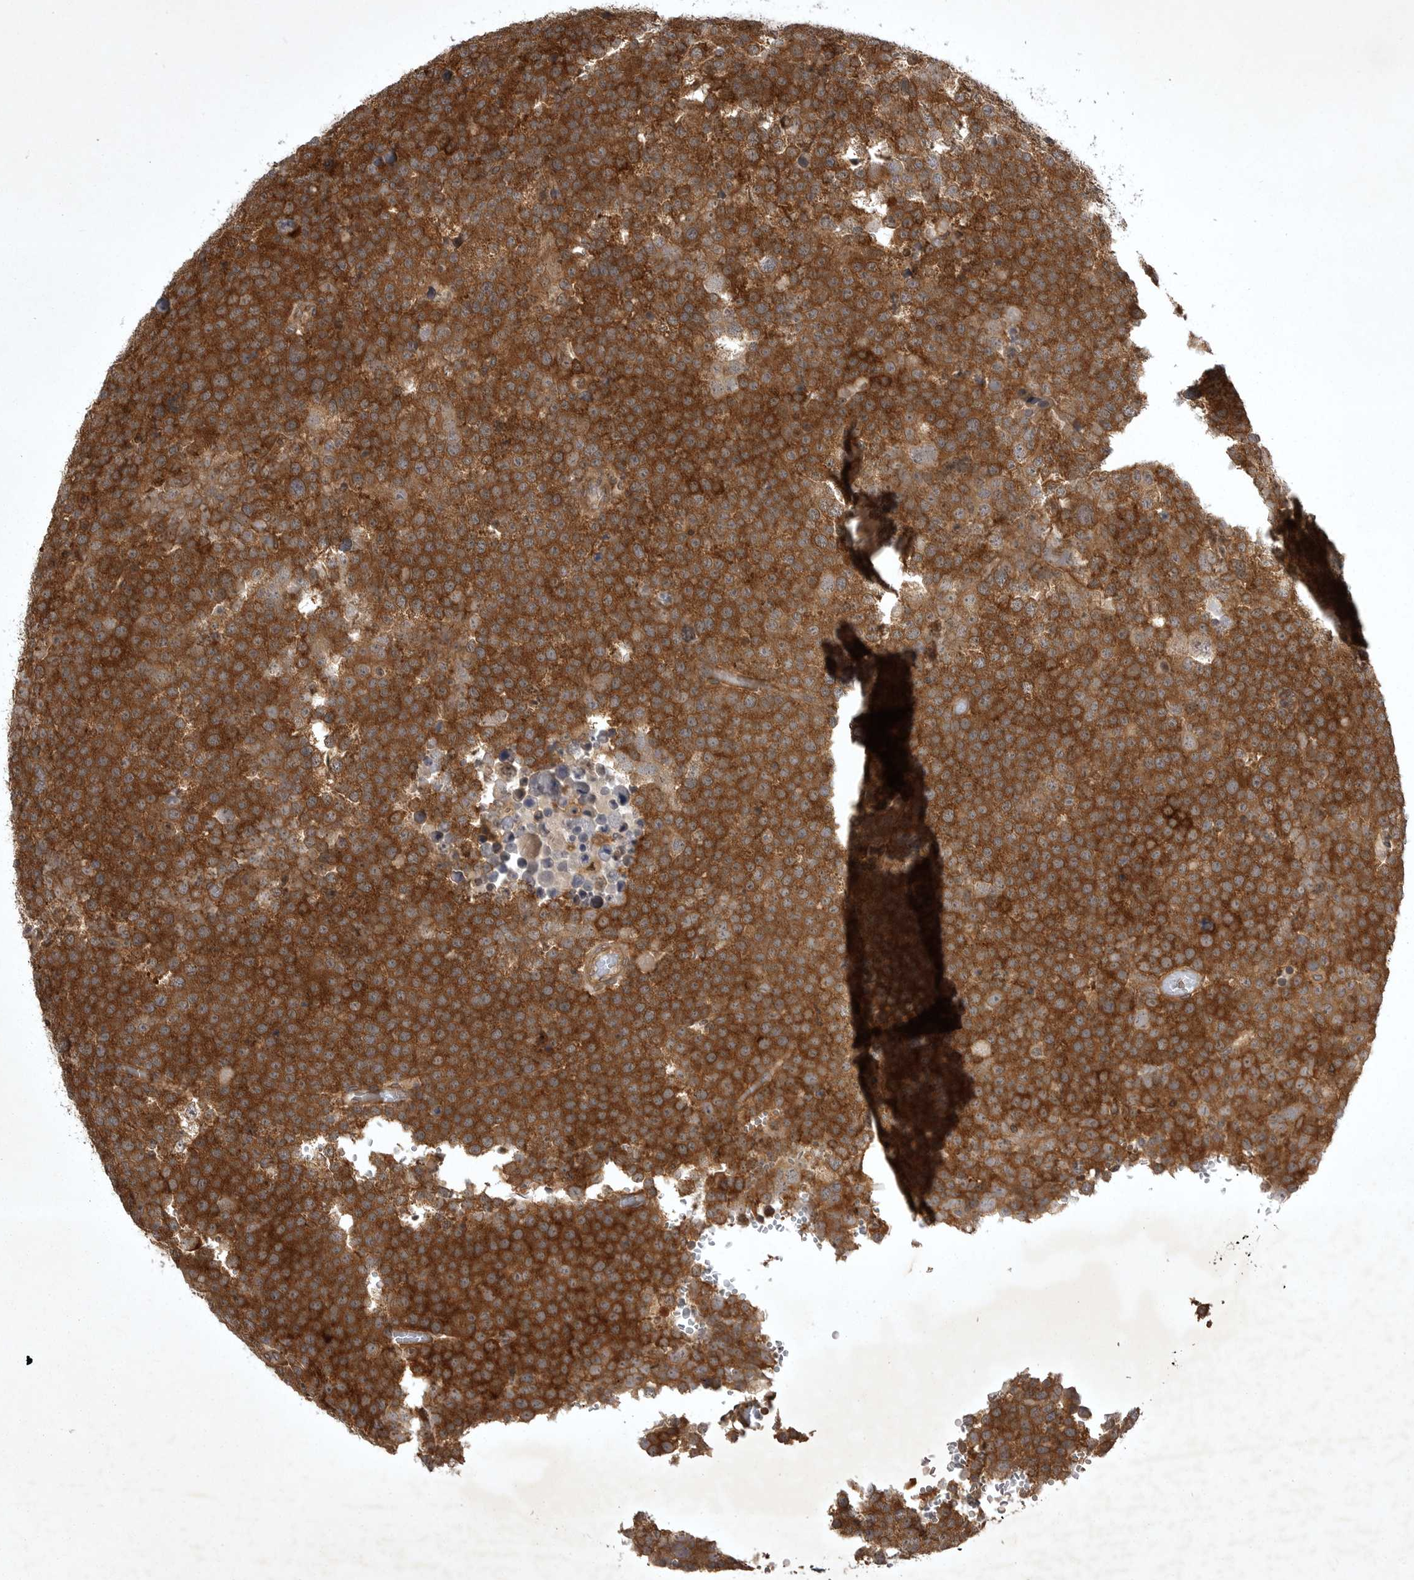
{"staining": {"intensity": "strong", "quantity": ">75%", "location": "cytoplasmic/membranous"}, "tissue": "testis cancer", "cell_type": "Tumor cells", "image_type": "cancer", "snomed": [{"axis": "morphology", "description": "Seminoma, NOS"}, {"axis": "topography", "description": "Testis"}], "caption": "Testis cancer stained with a protein marker displays strong staining in tumor cells.", "gene": "STK24", "patient": {"sex": "male", "age": 71}}